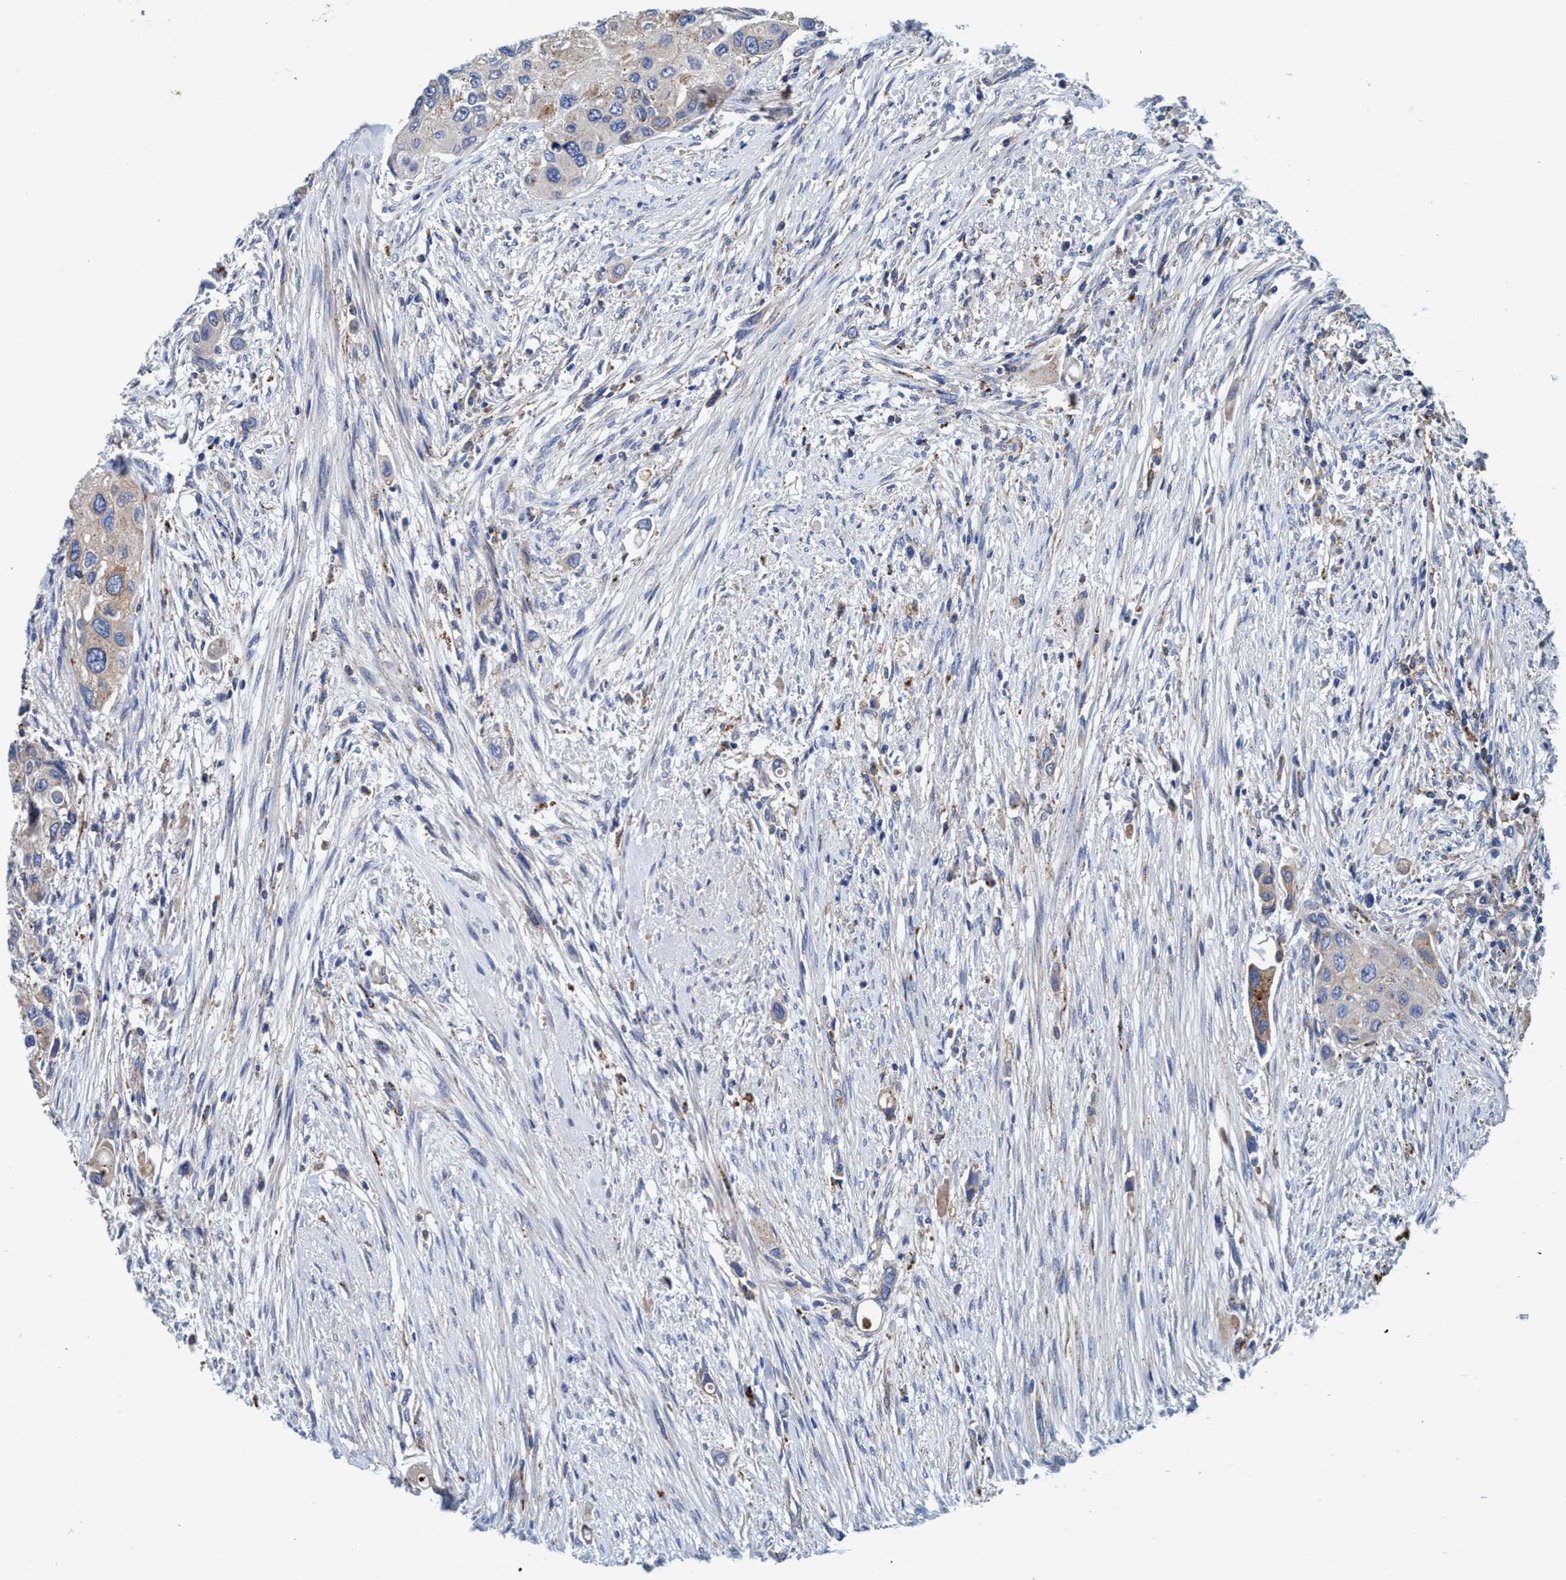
{"staining": {"intensity": "weak", "quantity": "<25%", "location": "cytoplasmic/membranous"}, "tissue": "urothelial cancer", "cell_type": "Tumor cells", "image_type": "cancer", "snomed": [{"axis": "morphology", "description": "Urothelial carcinoma, High grade"}, {"axis": "topography", "description": "Urinary bladder"}], "caption": "A high-resolution micrograph shows immunohistochemistry (IHC) staining of urothelial cancer, which reveals no significant positivity in tumor cells.", "gene": "ENDOG", "patient": {"sex": "female", "age": 56}}